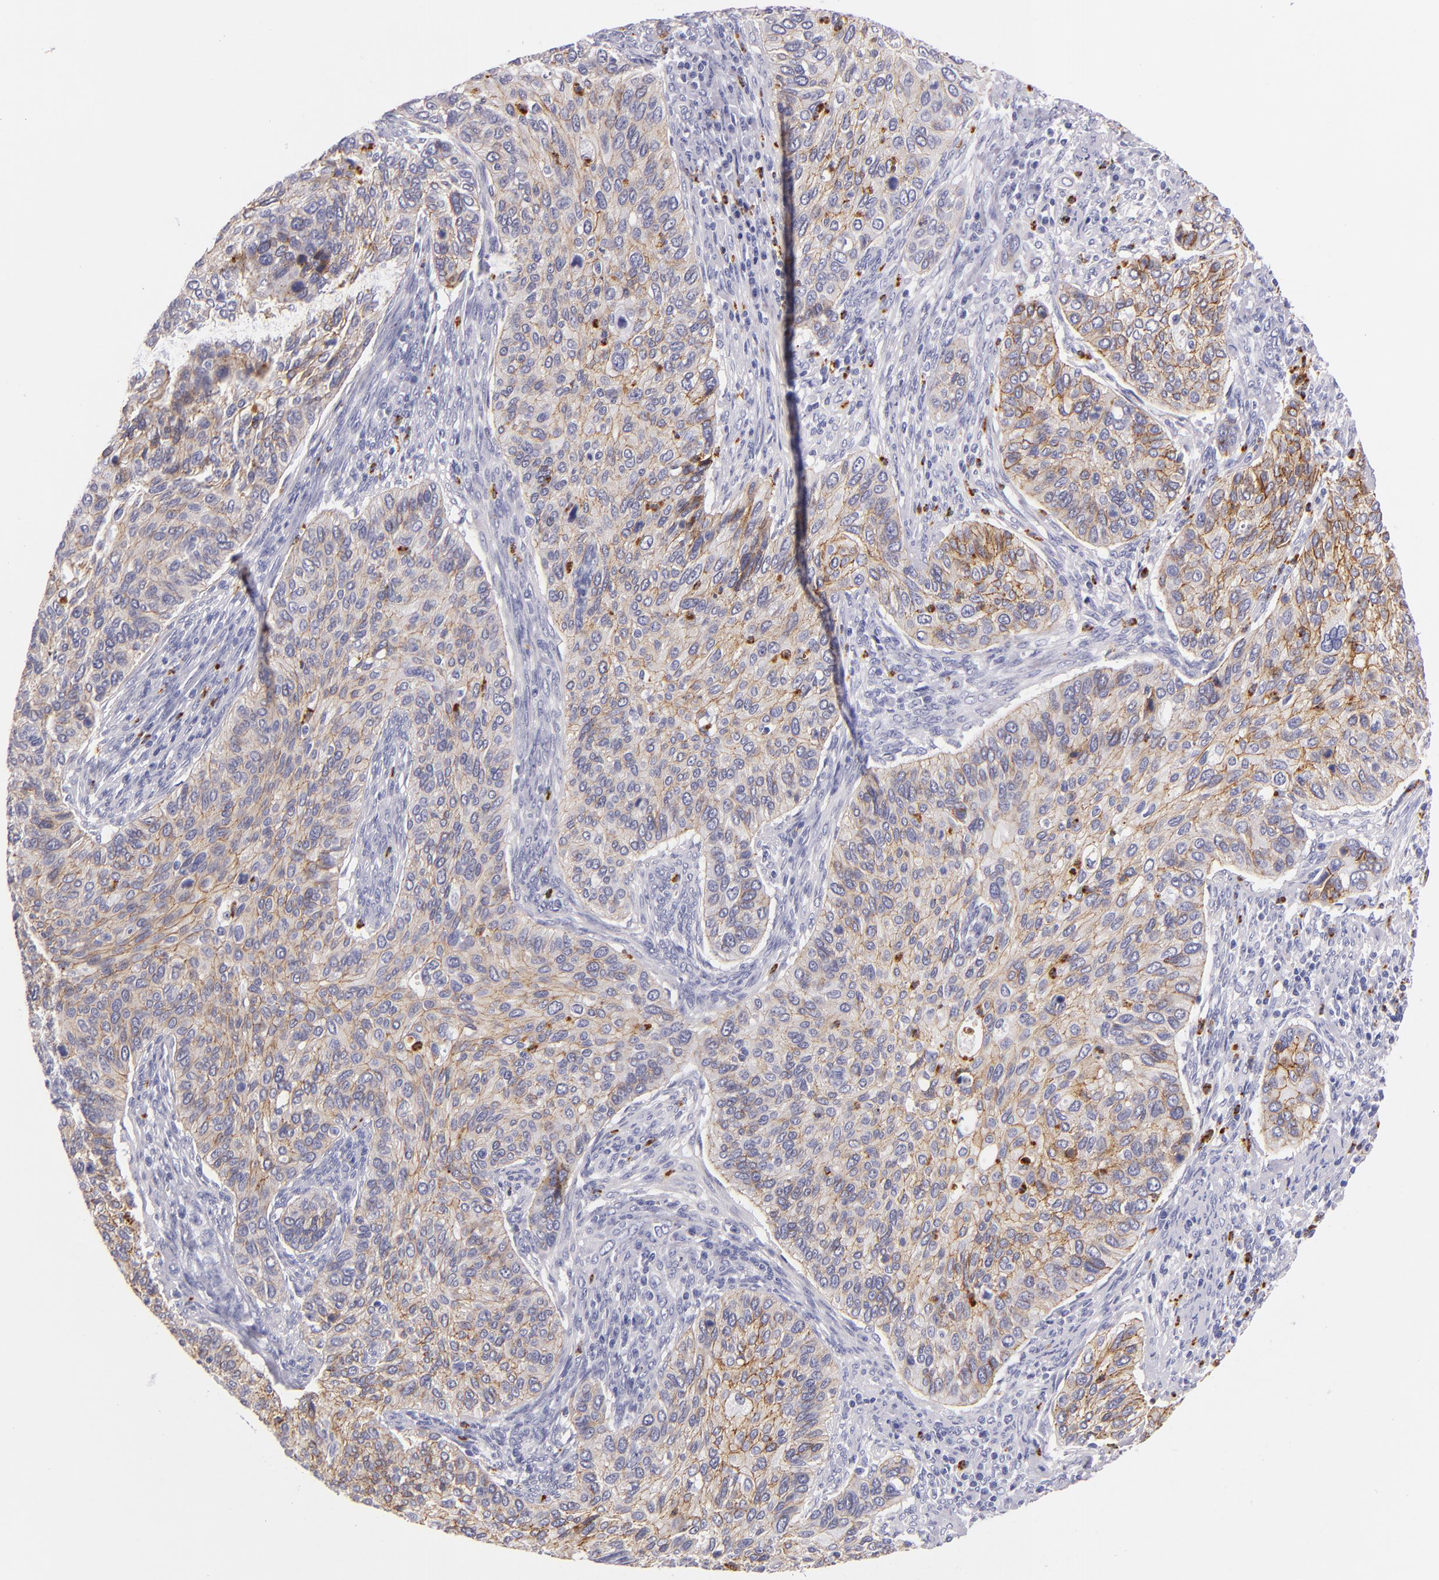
{"staining": {"intensity": "moderate", "quantity": ">75%", "location": "cytoplasmic/membranous"}, "tissue": "cervical cancer", "cell_type": "Tumor cells", "image_type": "cancer", "snomed": [{"axis": "morphology", "description": "Adenocarcinoma, NOS"}, {"axis": "topography", "description": "Cervix"}], "caption": "High-magnification brightfield microscopy of cervical adenocarcinoma stained with DAB (brown) and counterstained with hematoxylin (blue). tumor cells exhibit moderate cytoplasmic/membranous staining is identified in about>75% of cells.", "gene": "CDH3", "patient": {"sex": "female", "age": 29}}